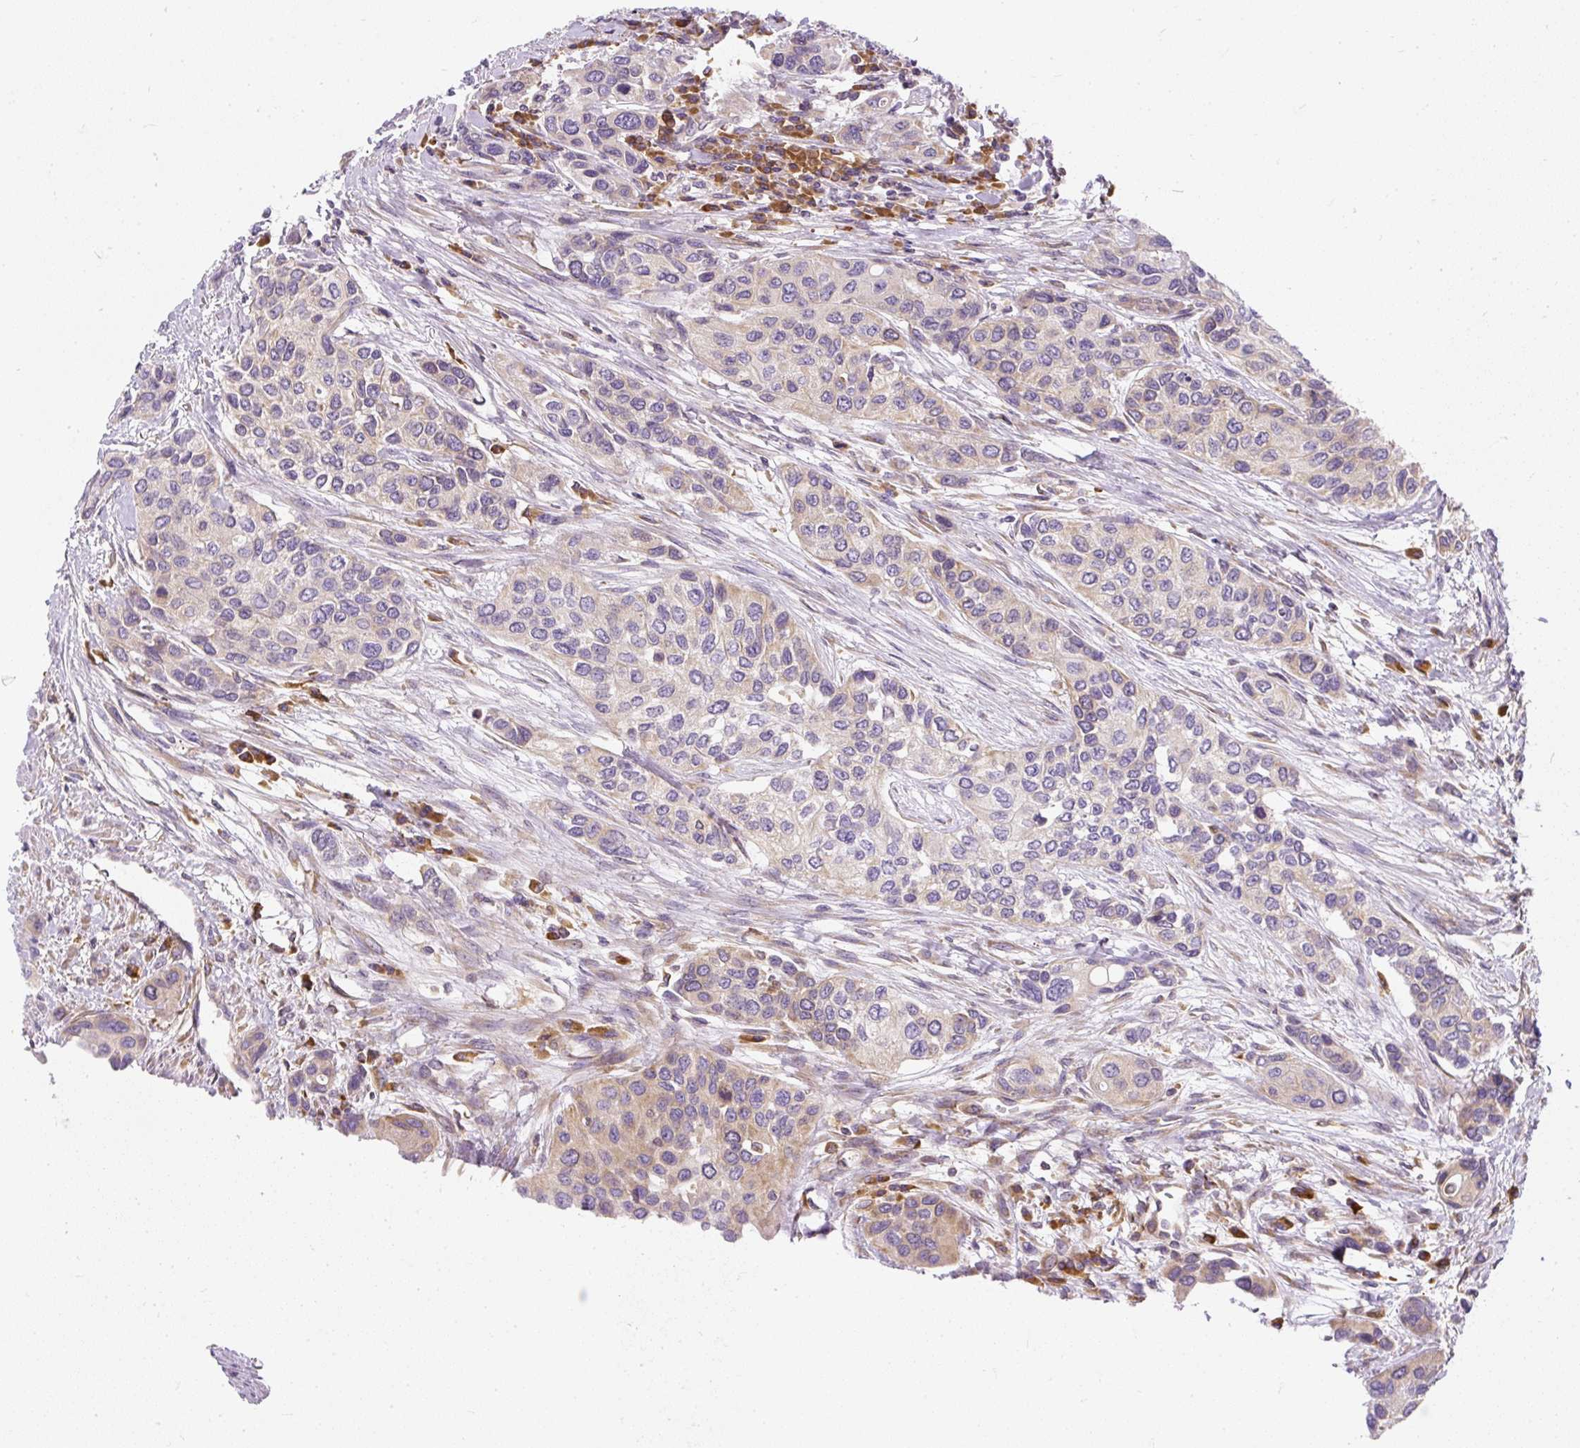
{"staining": {"intensity": "weak", "quantity": "<25%", "location": "cytoplasmic/membranous"}, "tissue": "urothelial cancer", "cell_type": "Tumor cells", "image_type": "cancer", "snomed": [{"axis": "morphology", "description": "Normal tissue, NOS"}, {"axis": "morphology", "description": "Urothelial carcinoma, High grade"}, {"axis": "topography", "description": "Vascular tissue"}, {"axis": "topography", "description": "Urinary bladder"}], "caption": "Tumor cells are negative for protein expression in human high-grade urothelial carcinoma.", "gene": "CYP20A1", "patient": {"sex": "female", "age": 56}}